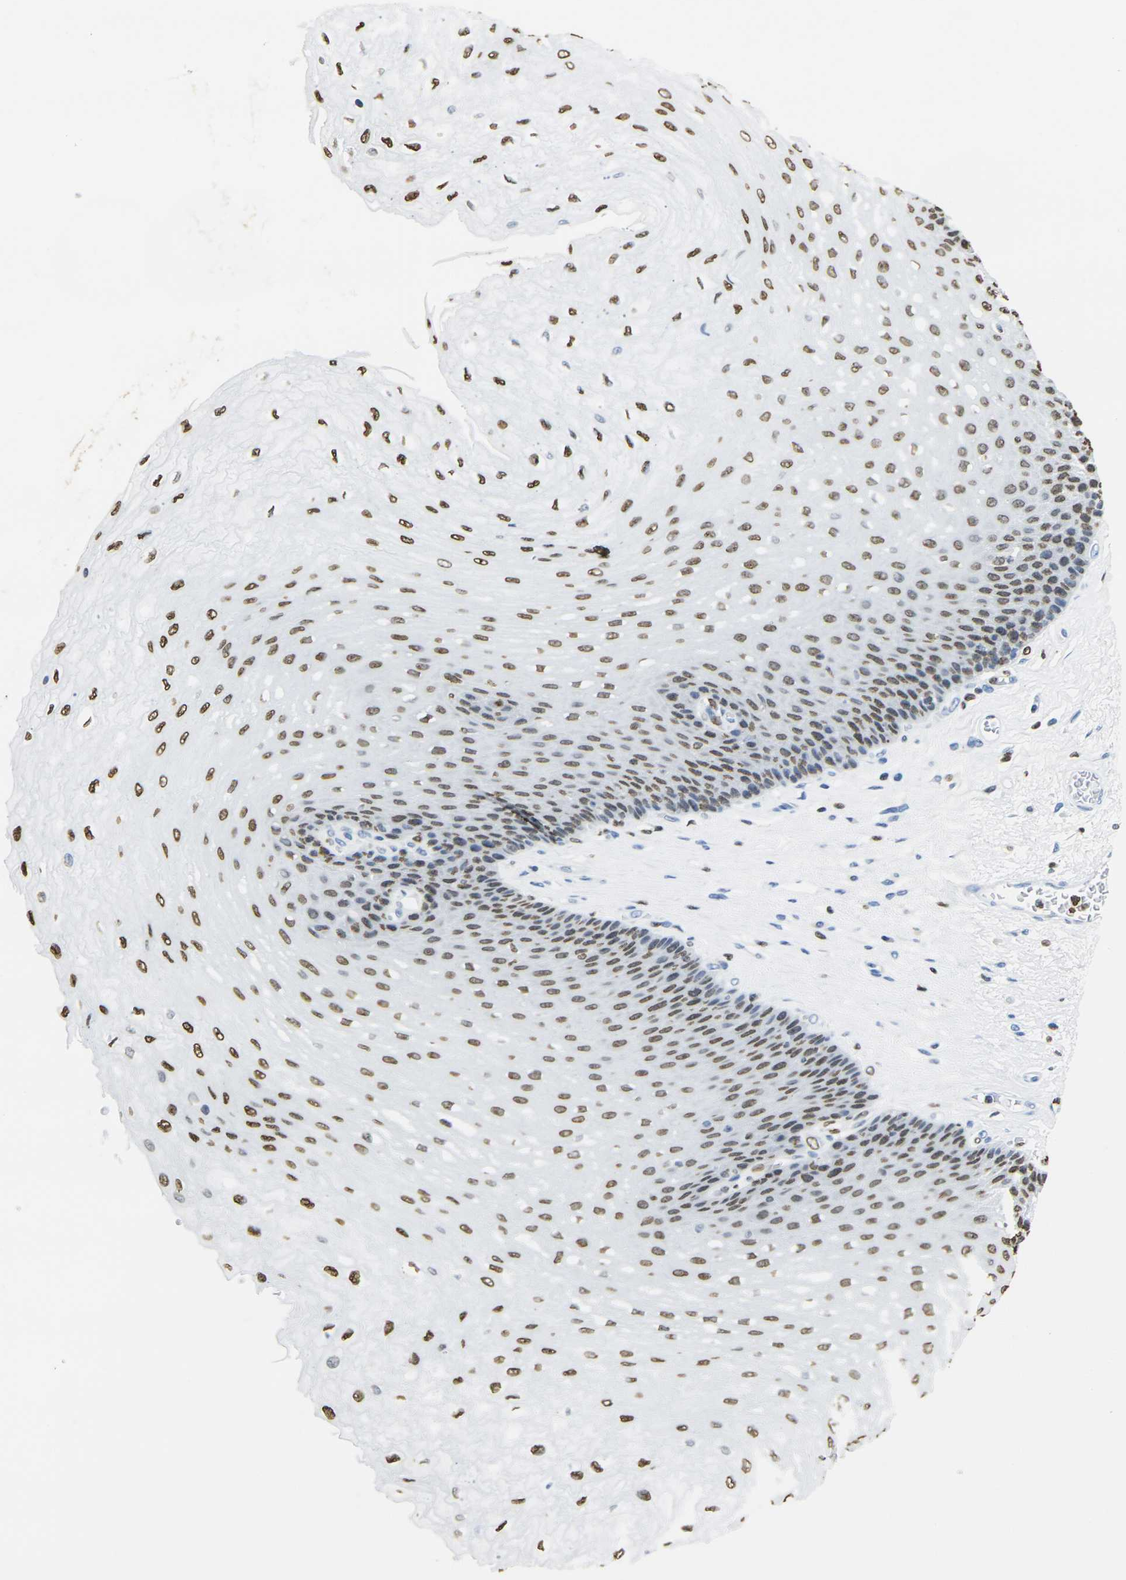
{"staining": {"intensity": "strong", "quantity": ">75%", "location": "nuclear"}, "tissue": "esophagus", "cell_type": "Squamous epithelial cells", "image_type": "normal", "snomed": [{"axis": "morphology", "description": "Normal tissue, NOS"}, {"axis": "topography", "description": "Esophagus"}], "caption": "Brown immunohistochemical staining in unremarkable human esophagus reveals strong nuclear positivity in approximately >75% of squamous epithelial cells.", "gene": "DRAXIN", "patient": {"sex": "female", "age": 72}}